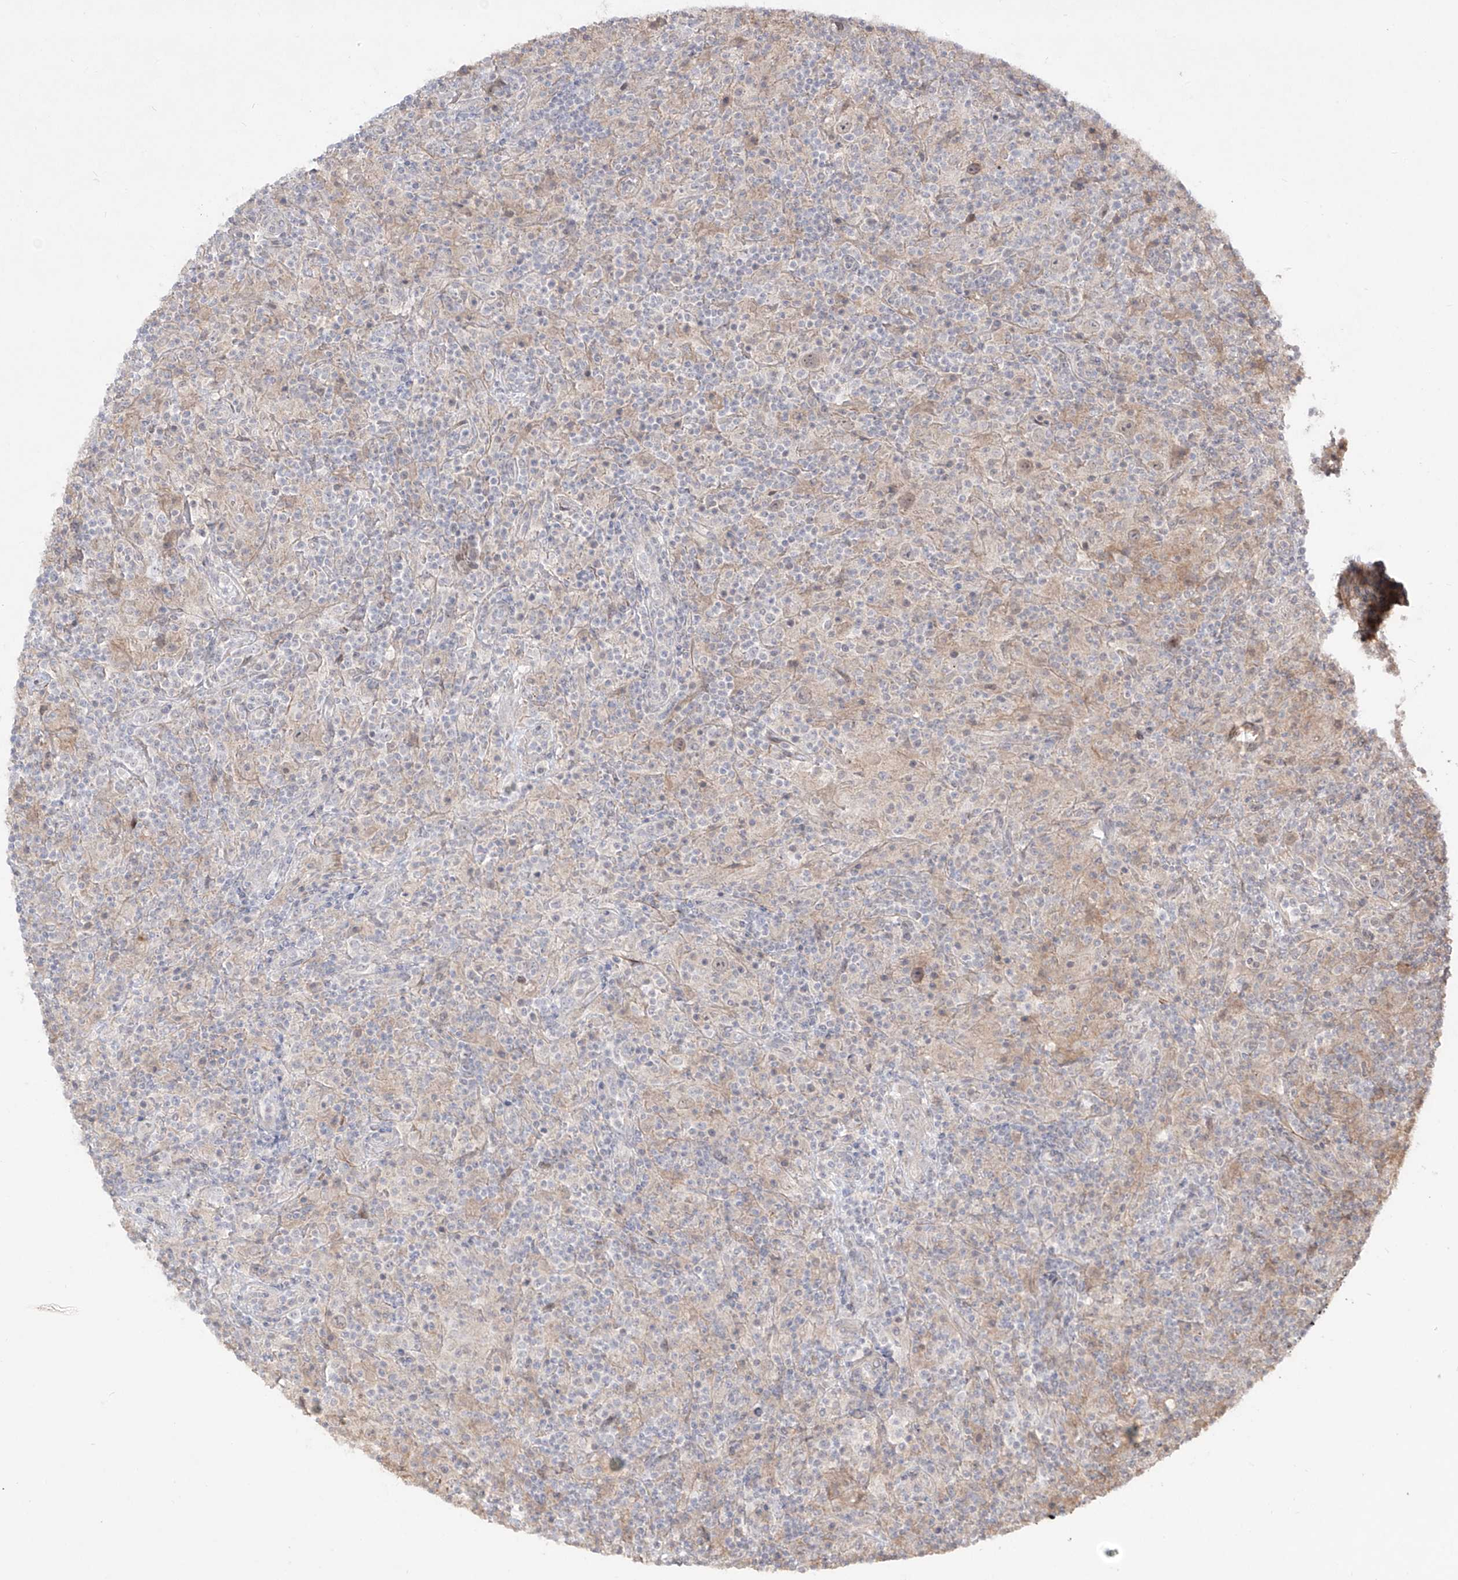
{"staining": {"intensity": "moderate", "quantity": "<25%", "location": "nuclear"}, "tissue": "lymphoma", "cell_type": "Tumor cells", "image_type": "cancer", "snomed": [{"axis": "morphology", "description": "Hodgkin's disease, NOS"}, {"axis": "topography", "description": "Lymph node"}], "caption": "Protein expression analysis of human Hodgkin's disease reveals moderate nuclear staining in about <25% of tumor cells. The staining was performed using DAB to visualize the protein expression in brown, while the nuclei were stained in blue with hematoxylin (Magnification: 20x).", "gene": "KDM1B", "patient": {"sex": "male", "age": 70}}